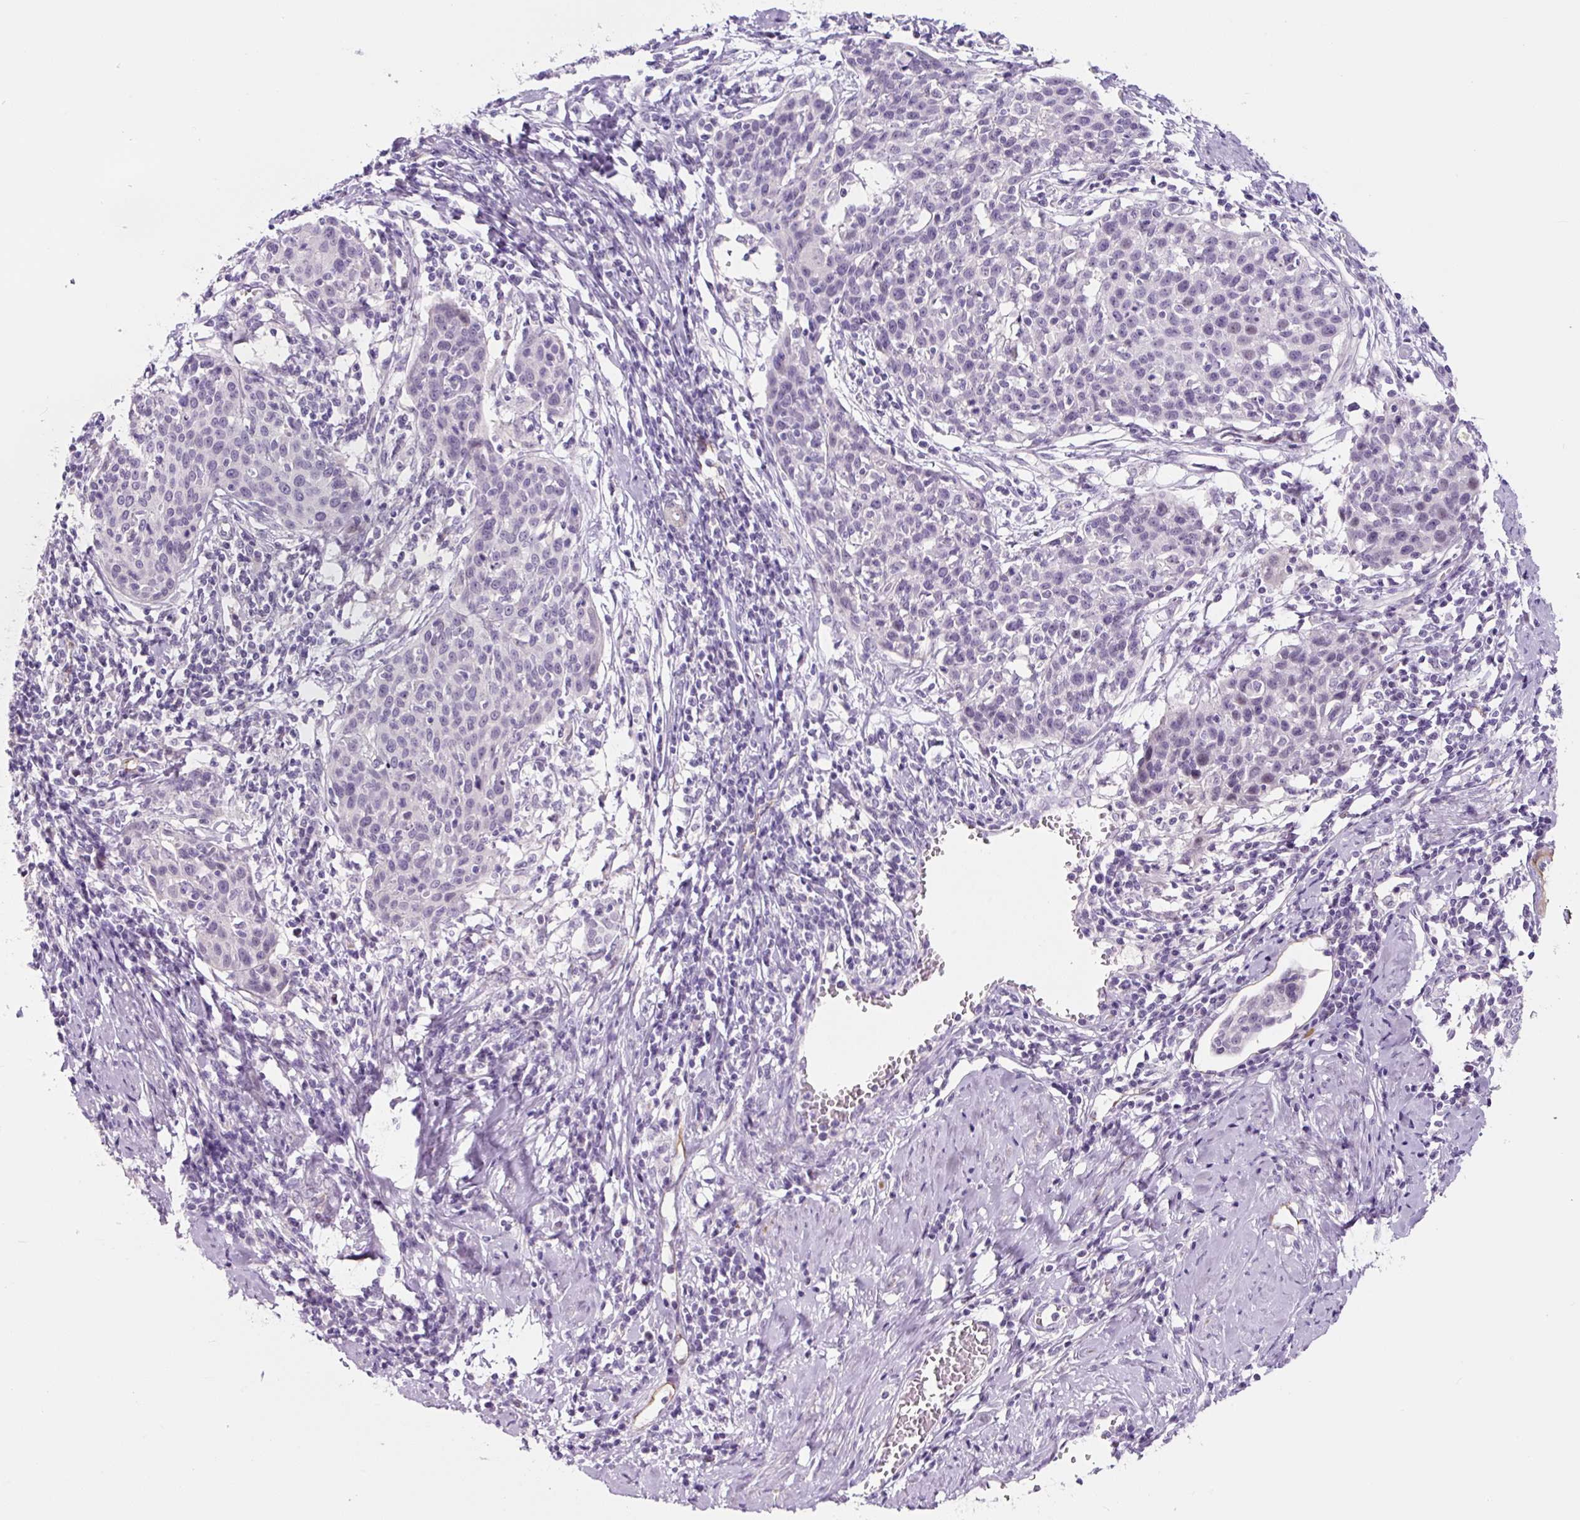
{"staining": {"intensity": "negative", "quantity": "none", "location": "none"}, "tissue": "cervical cancer", "cell_type": "Tumor cells", "image_type": "cancer", "snomed": [{"axis": "morphology", "description": "Squamous cell carcinoma, NOS"}, {"axis": "topography", "description": "Cervix"}], "caption": "IHC image of neoplastic tissue: human cervical cancer stained with DAB (3,3'-diaminobenzidine) displays no significant protein positivity in tumor cells.", "gene": "CCL25", "patient": {"sex": "female", "age": 38}}